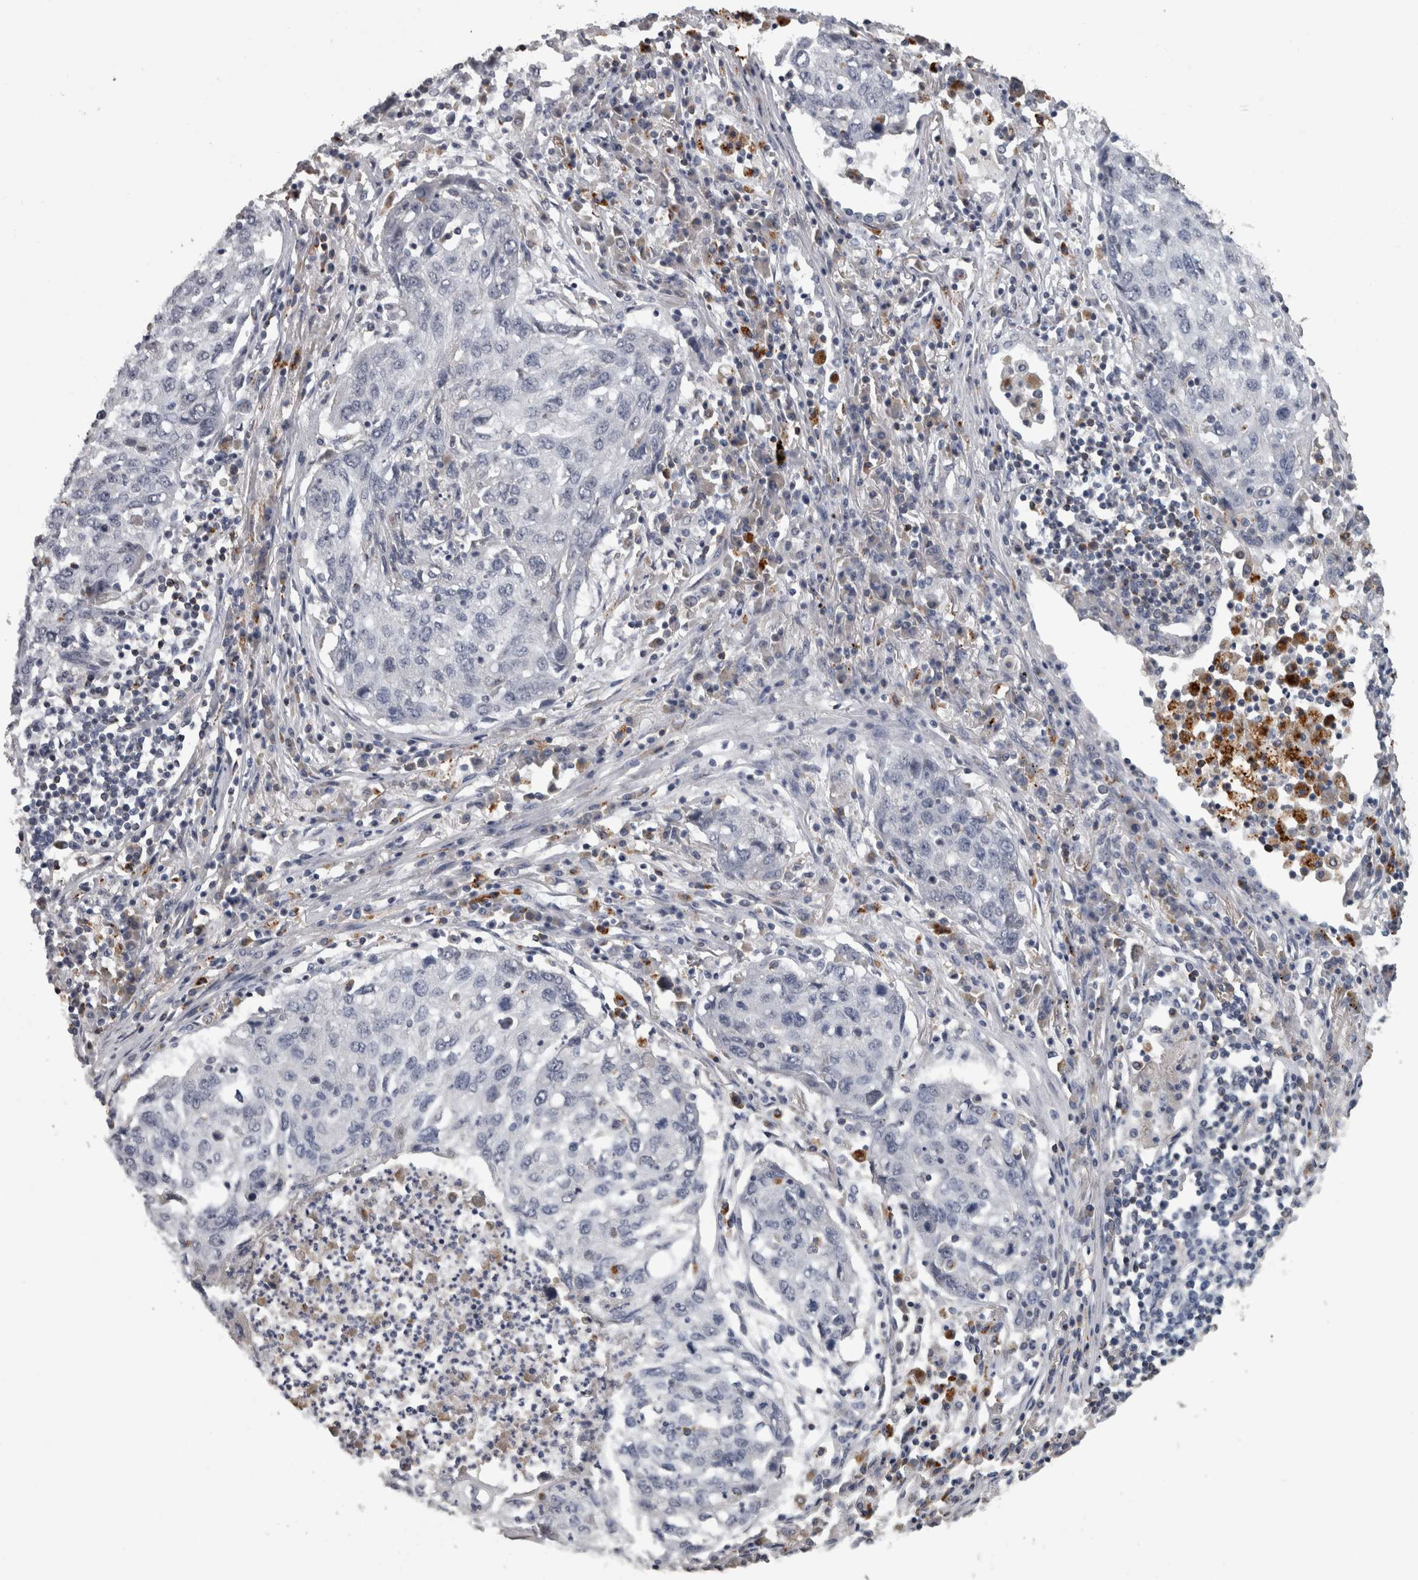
{"staining": {"intensity": "negative", "quantity": "none", "location": "none"}, "tissue": "lung cancer", "cell_type": "Tumor cells", "image_type": "cancer", "snomed": [{"axis": "morphology", "description": "Squamous cell carcinoma, NOS"}, {"axis": "topography", "description": "Lung"}], "caption": "Lung cancer (squamous cell carcinoma) was stained to show a protein in brown. There is no significant staining in tumor cells. Nuclei are stained in blue.", "gene": "NAAA", "patient": {"sex": "female", "age": 63}}